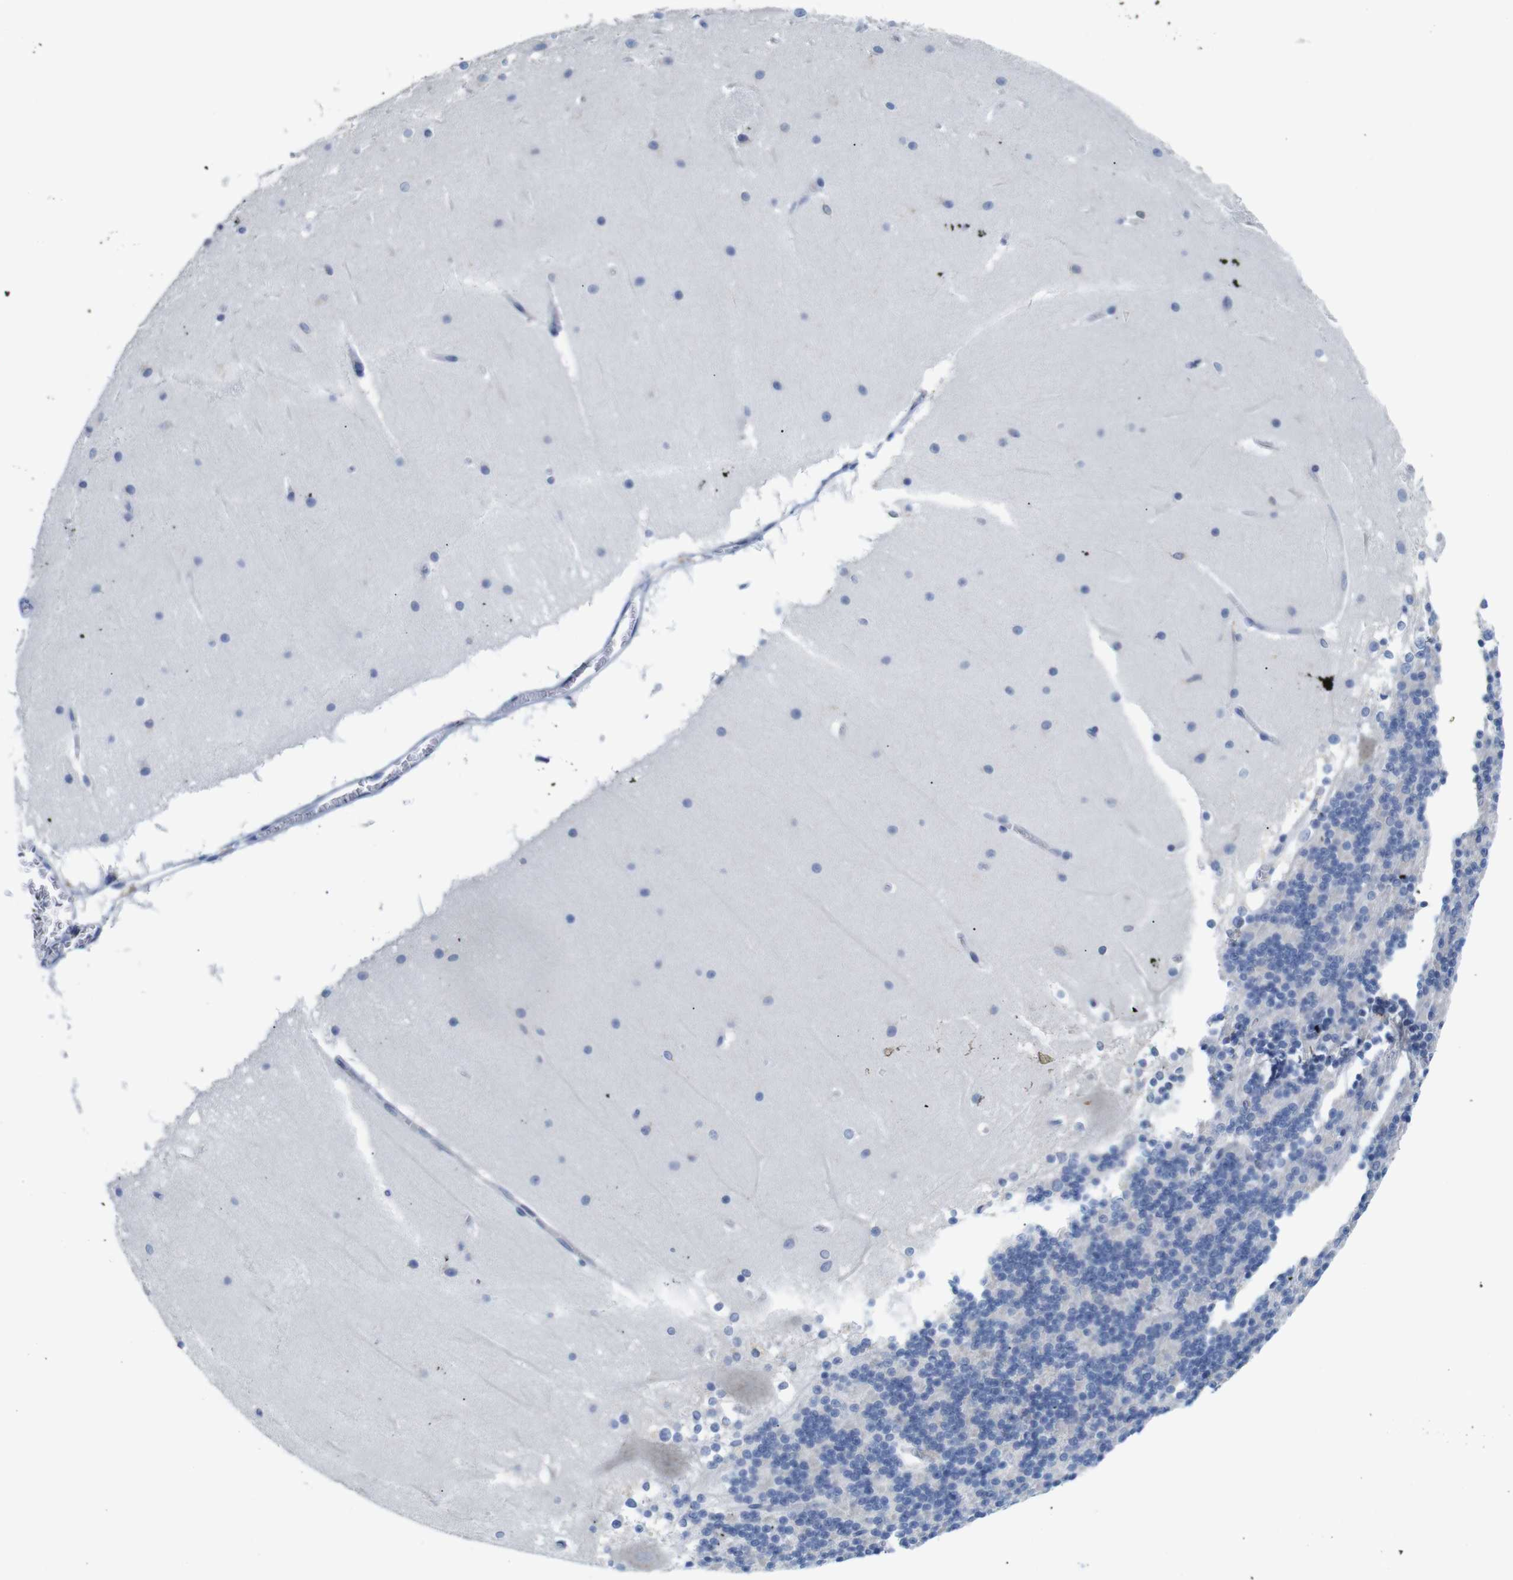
{"staining": {"intensity": "negative", "quantity": "none", "location": "none"}, "tissue": "cerebellum", "cell_type": "Cells in granular layer", "image_type": "normal", "snomed": [{"axis": "morphology", "description": "Normal tissue, NOS"}, {"axis": "topography", "description": "Cerebellum"}], "caption": "Protein analysis of benign cerebellum shows no significant expression in cells in granular layer.", "gene": "NEBL", "patient": {"sex": "female", "age": 19}}